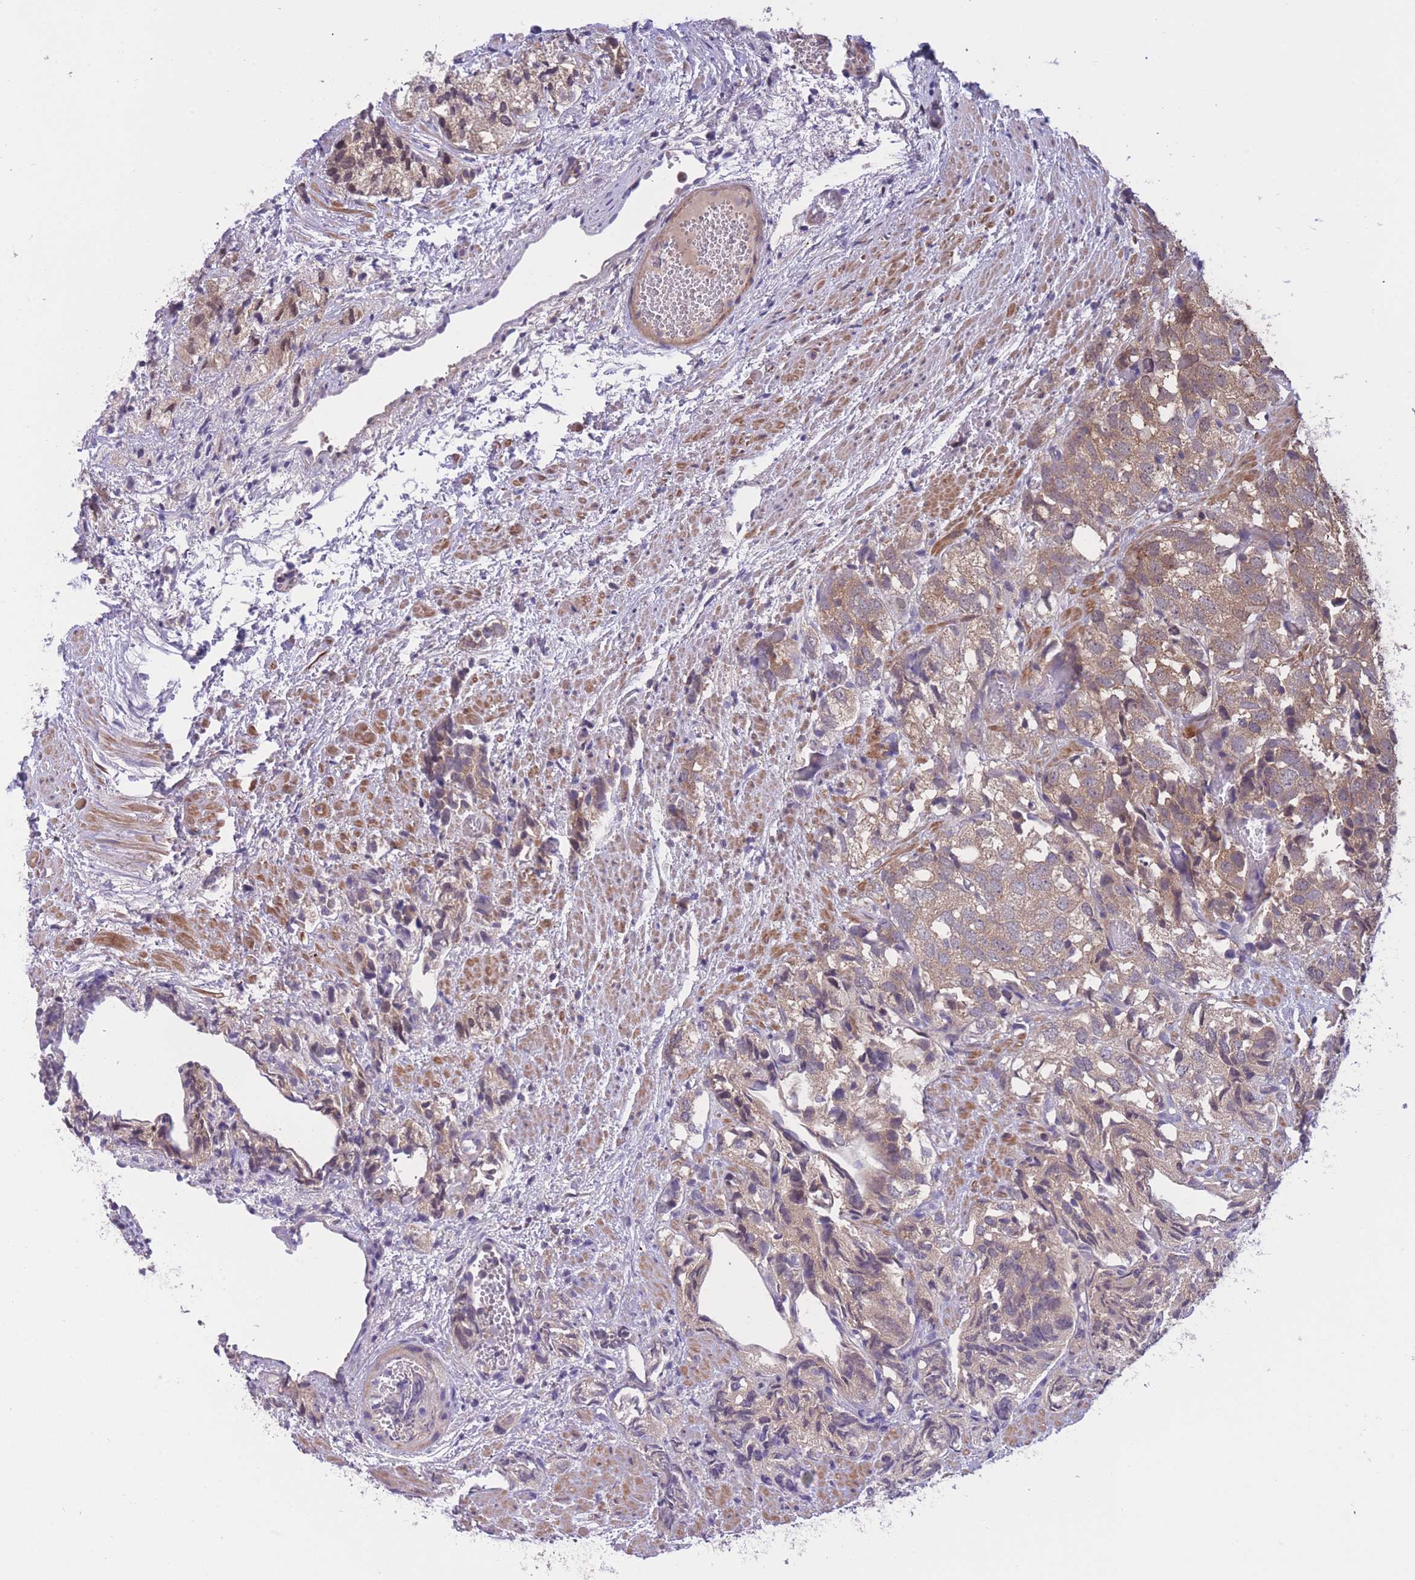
{"staining": {"intensity": "weak", "quantity": ">75%", "location": "cytoplasmic/membranous"}, "tissue": "prostate cancer", "cell_type": "Tumor cells", "image_type": "cancer", "snomed": [{"axis": "morphology", "description": "Adenocarcinoma, High grade"}, {"axis": "topography", "description": "Prostate"}], "caption": "An immunohistochemistry image of tumor tissue is shown. Protein staining in brown highlights weak cytoplasmic/membranous positivity in adenocarcinoma (high-grade) (prostate) within tumor cells.", "gene": "UBE2N", "patient": {"sex": "male", "age": 82}}